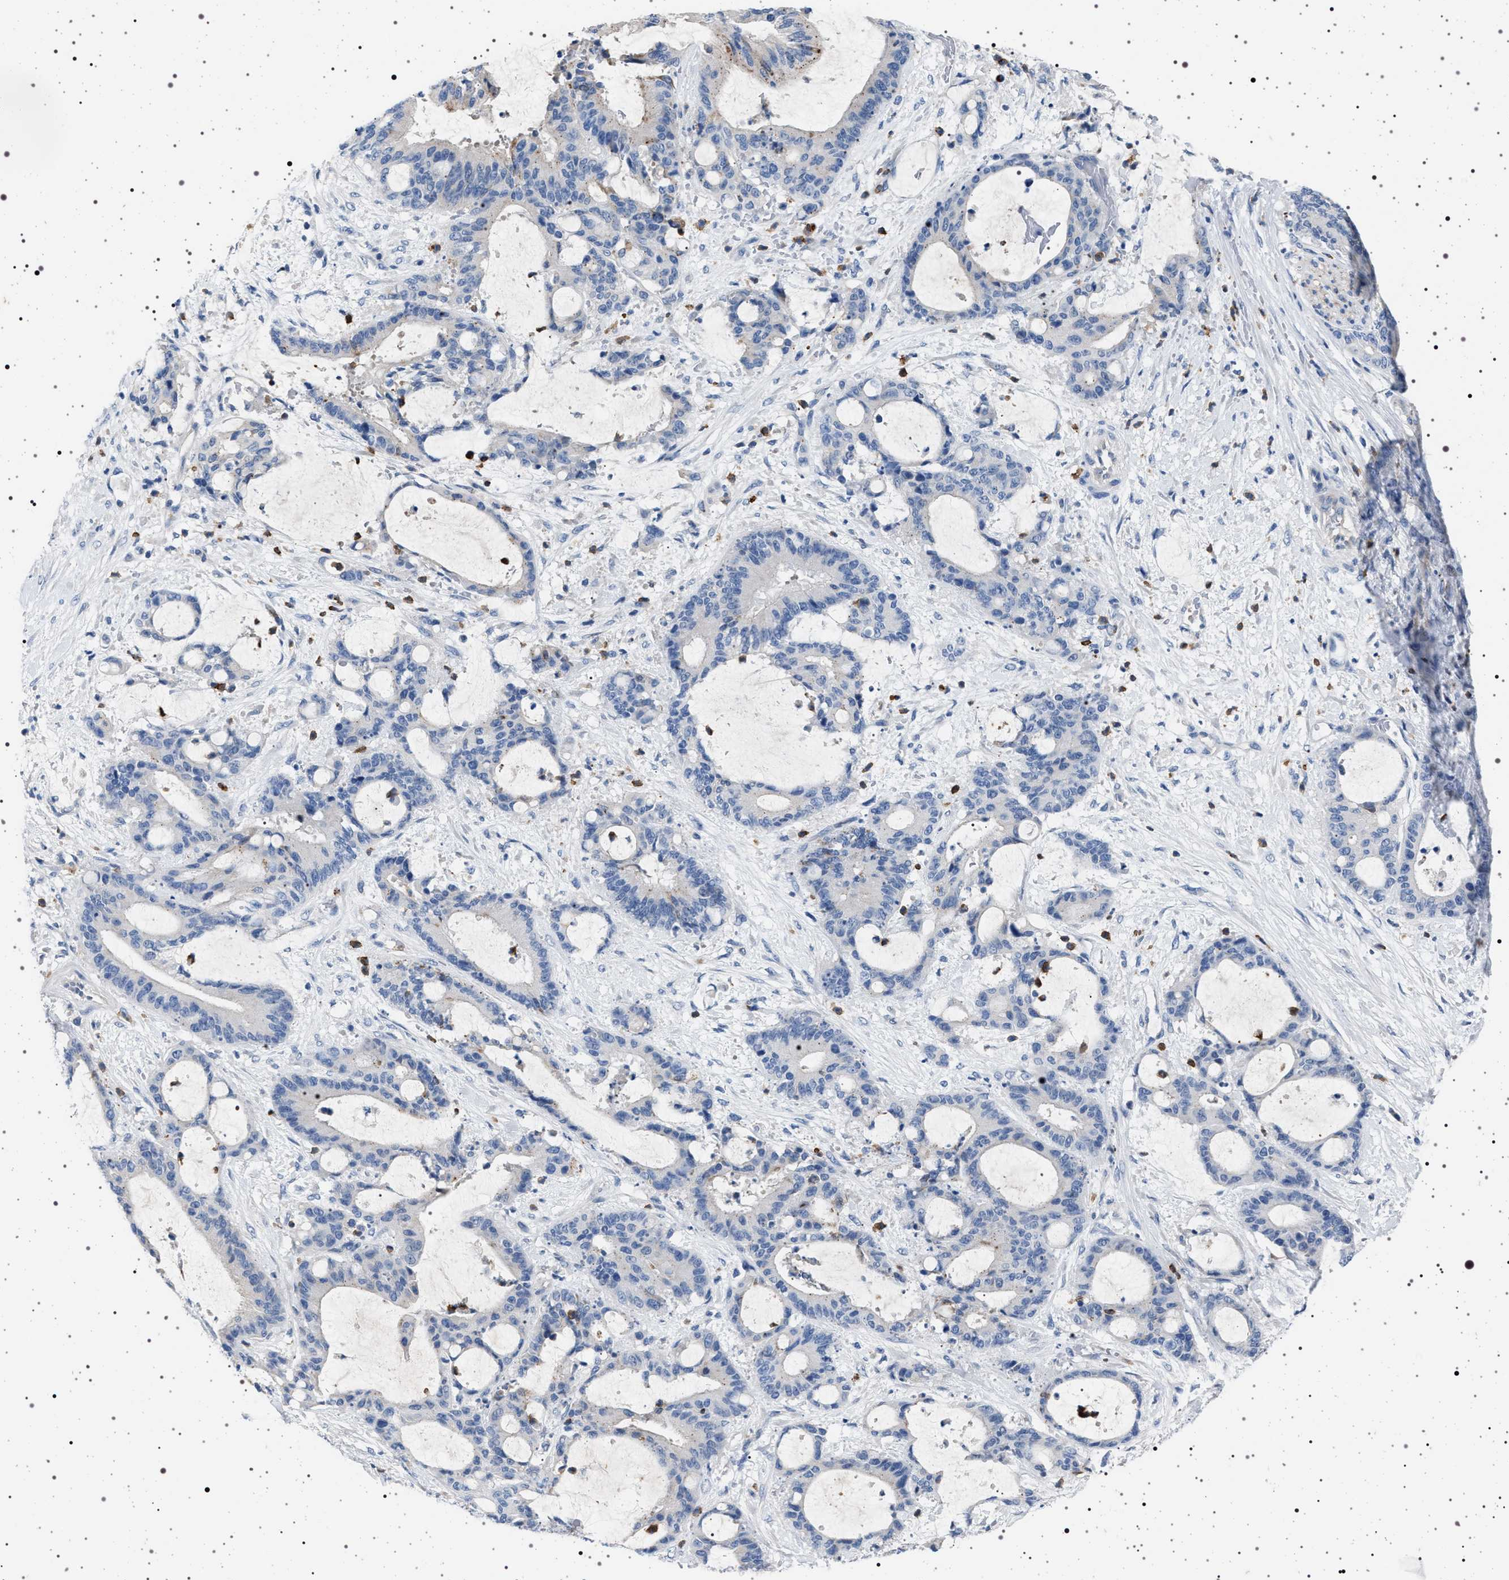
{"staining": {"intensity": "negative", "quantity": "none", "location": "none"}, "tissue": "liver cancer", "cell_type": "Tumor cells", "image_type": "cancer", "snomed": [{"axis": "morphology", "description": "Normal tissue, NOS"}, {"axis": "morphology", "description": "Cholangiocarcinoma"}, {"axis": "topography", "description": "Liver"}, {"axis": "topography", "description": "Peripheral nerve tissue"}], "caption": "Protein analysis of liver cholangiocarcinoma exhibits no significant positivity in tumor cells.", "gene": "NAT9", "patient": {"sex": "female", "age": 73}}